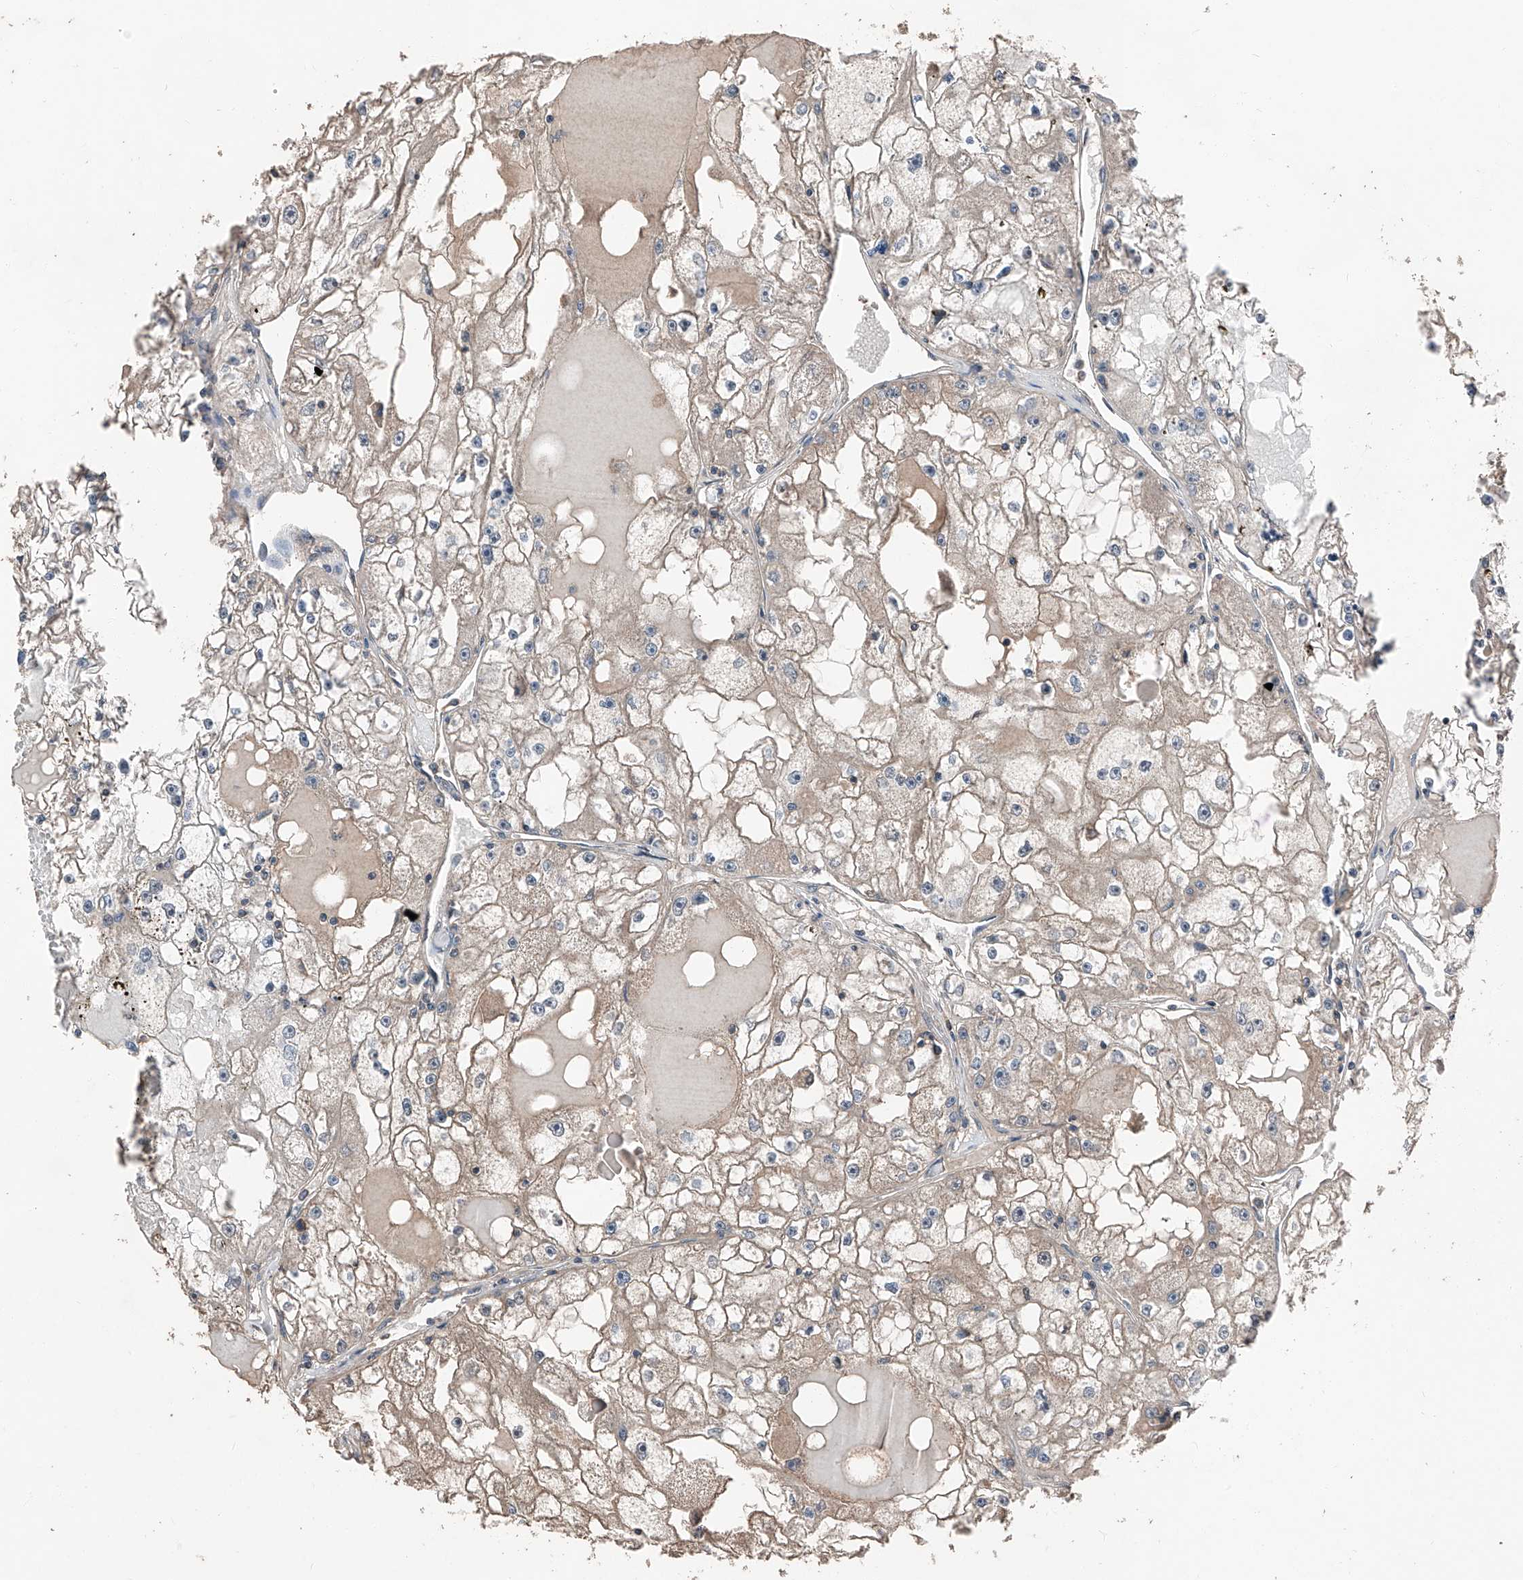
{"staining": {"intensity": "negative", "quantity": "none", "location": "none"}, "tissue": "renal cancer", "cell_type": "Tumor cells", "image_type": "cancer", "snomed": [{"axis": "morphology", "description": "Adenocarcinoma, NOS"}, {"axis": "topography", "description": "Kidney"}], "caption": "IHC histopathology image of adenocarcinoma (renal) stained for a protein (brown), which demonstrates no staining in tumor cells.", "gene": "MAMLD1", "patient": {"sex": "male", "age": 56}}